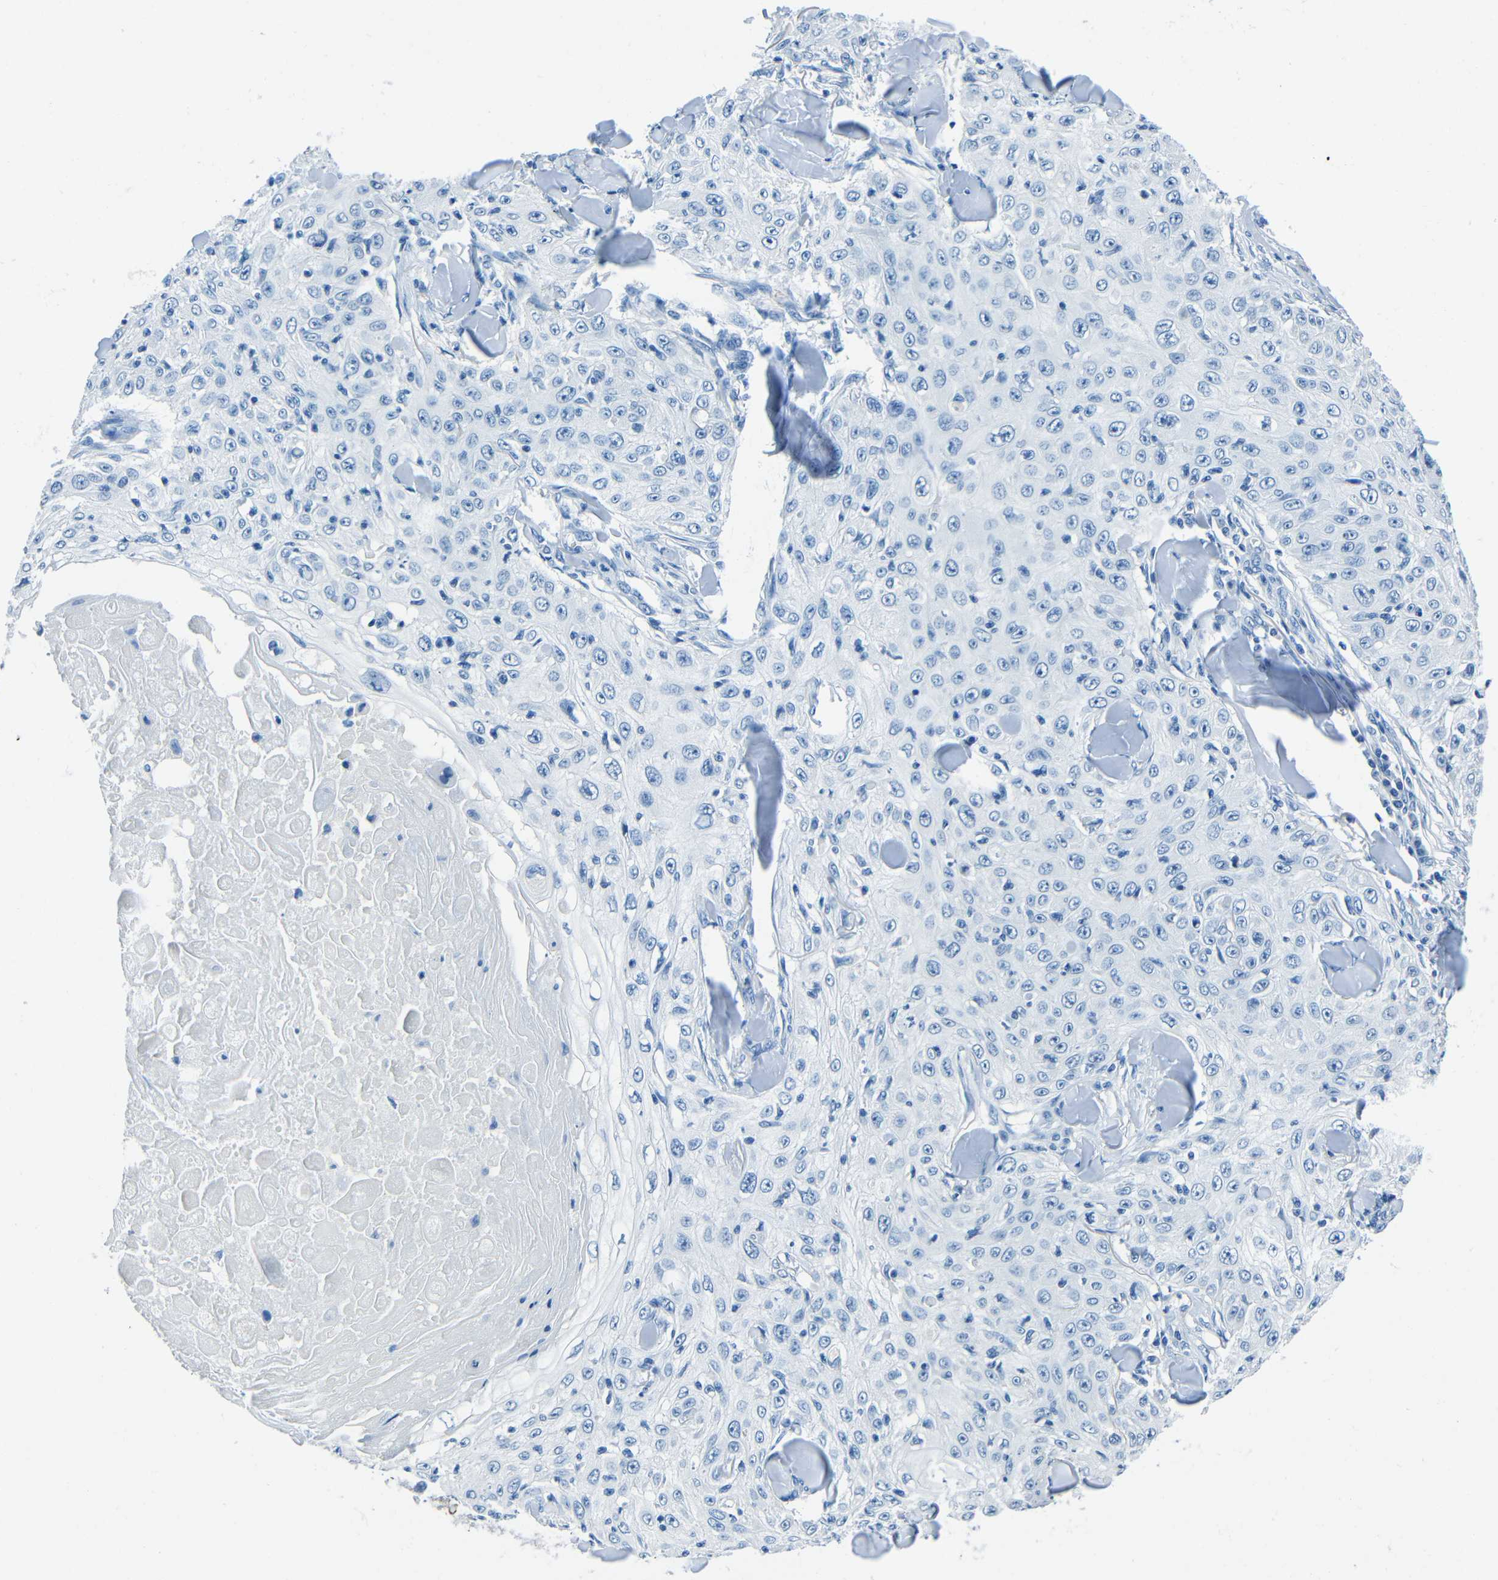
{"staining": {"intensity": "negative", "quantity": "none", "location": "none"}, "tissue": "skin cancer", "cell_type": "Tumor cells", "image_type": "cancer", "snomed": [{"axis": "morphology", "description": "Squamous cell carcinoma, NOS"}, {"axis": "topography", "description": "Skin"}], "caption": "Immunohistochemistry image of human skin cancer stained for a protein (brown), which displays no staining in tumor cells.", "gene": "FBN2", "patient": {"sex": "male", "age": 86}}